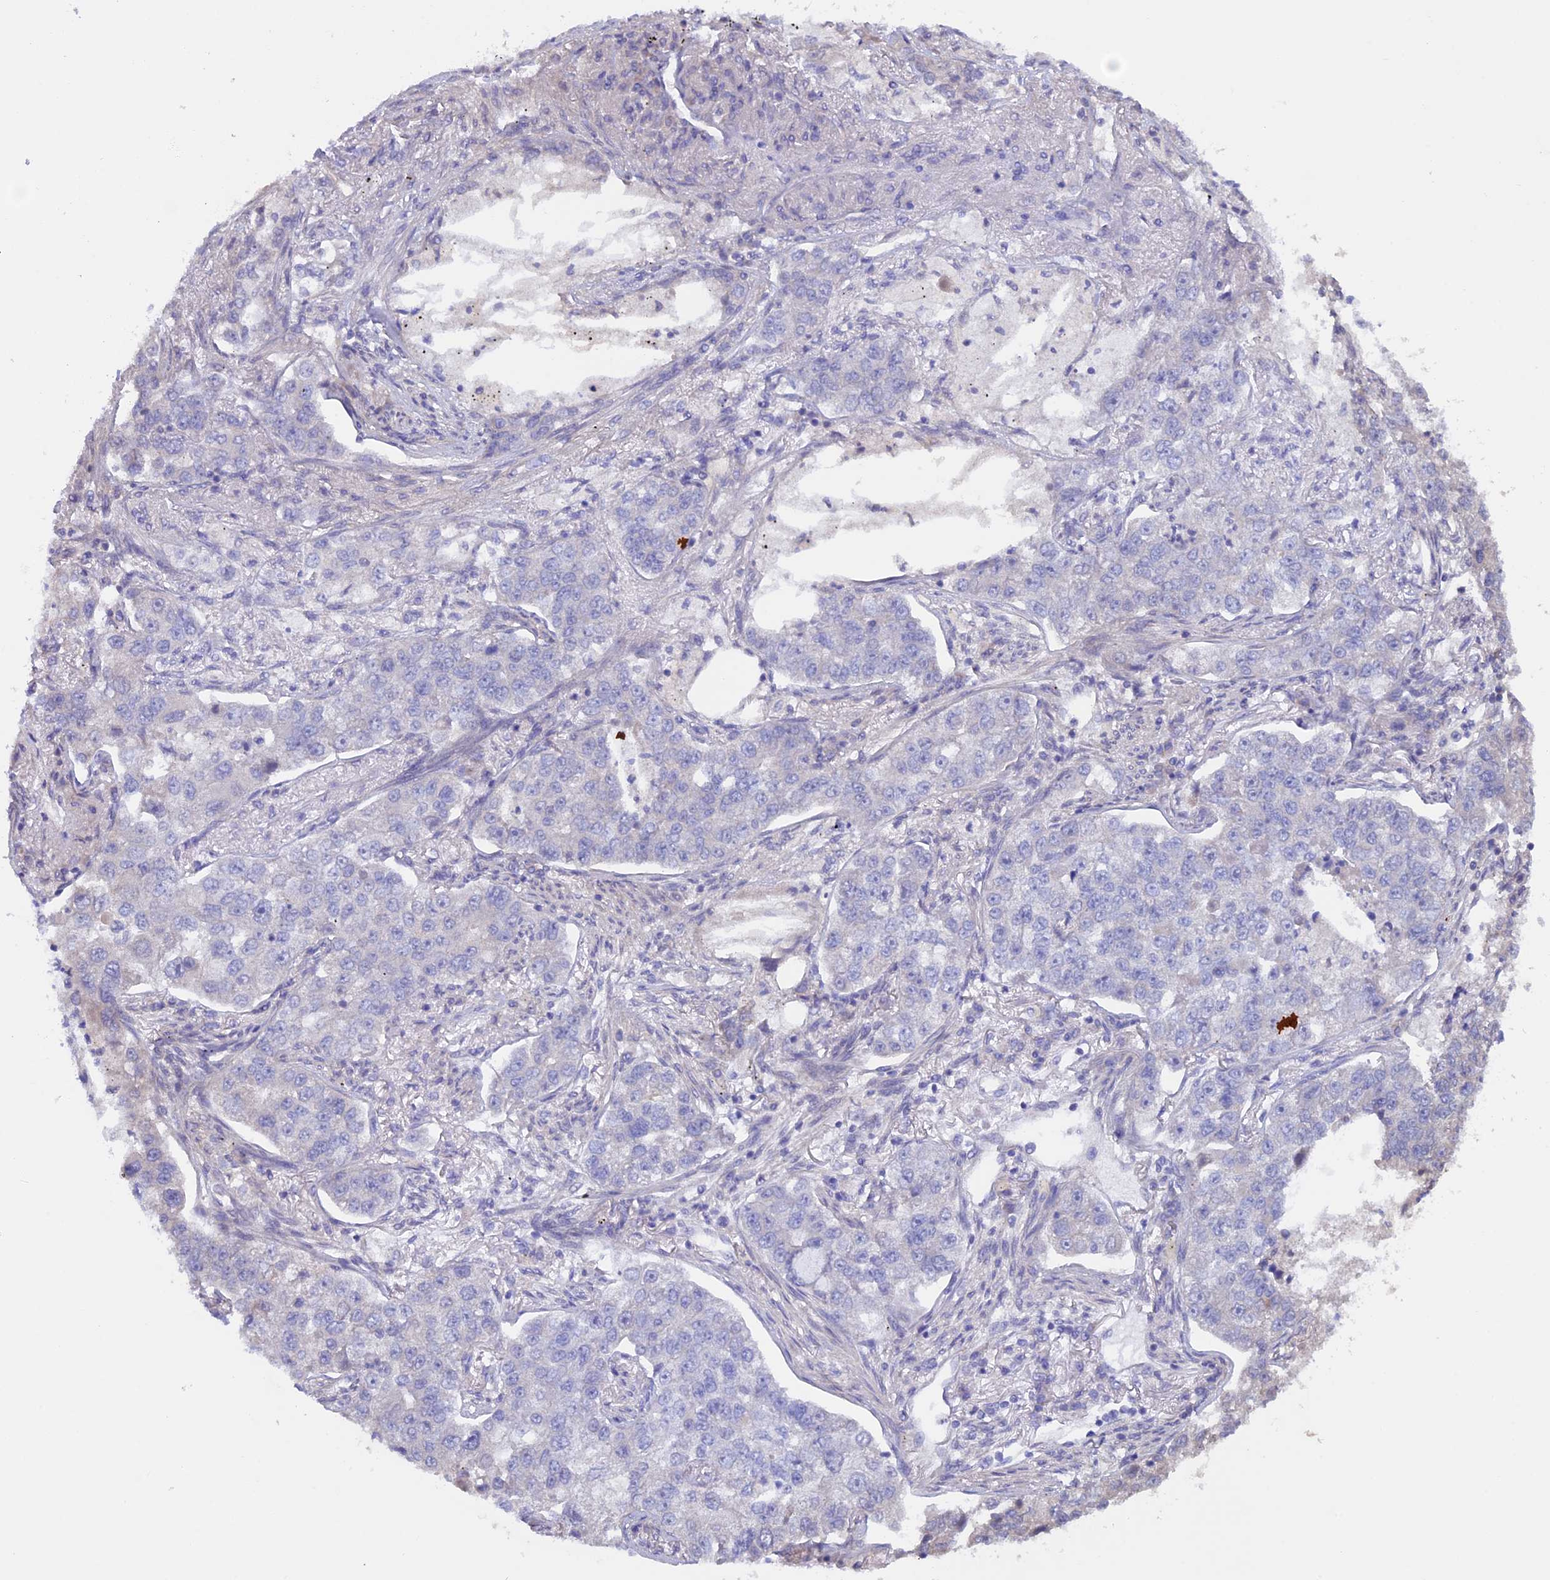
{"staining": {"intensity": "negative", "quantity": "none", "location": "none"}, "tissue": "lung cancer", "cell_type": "Tumor cells", "image_type": "cancer", "snomed": [{"axis": "morphology", "description": "Adenocarcinoma, NOS"}, {"axis": "topography", "description": "Lung"}], "caption": "Immunohistochemistry micrograph of human lung adenocarcinoma stained for a protein (brown), which demonstrates no expression in tumor cells.", "gene": "HYCC1", "patient": {"sex": "male", "age": 49}}